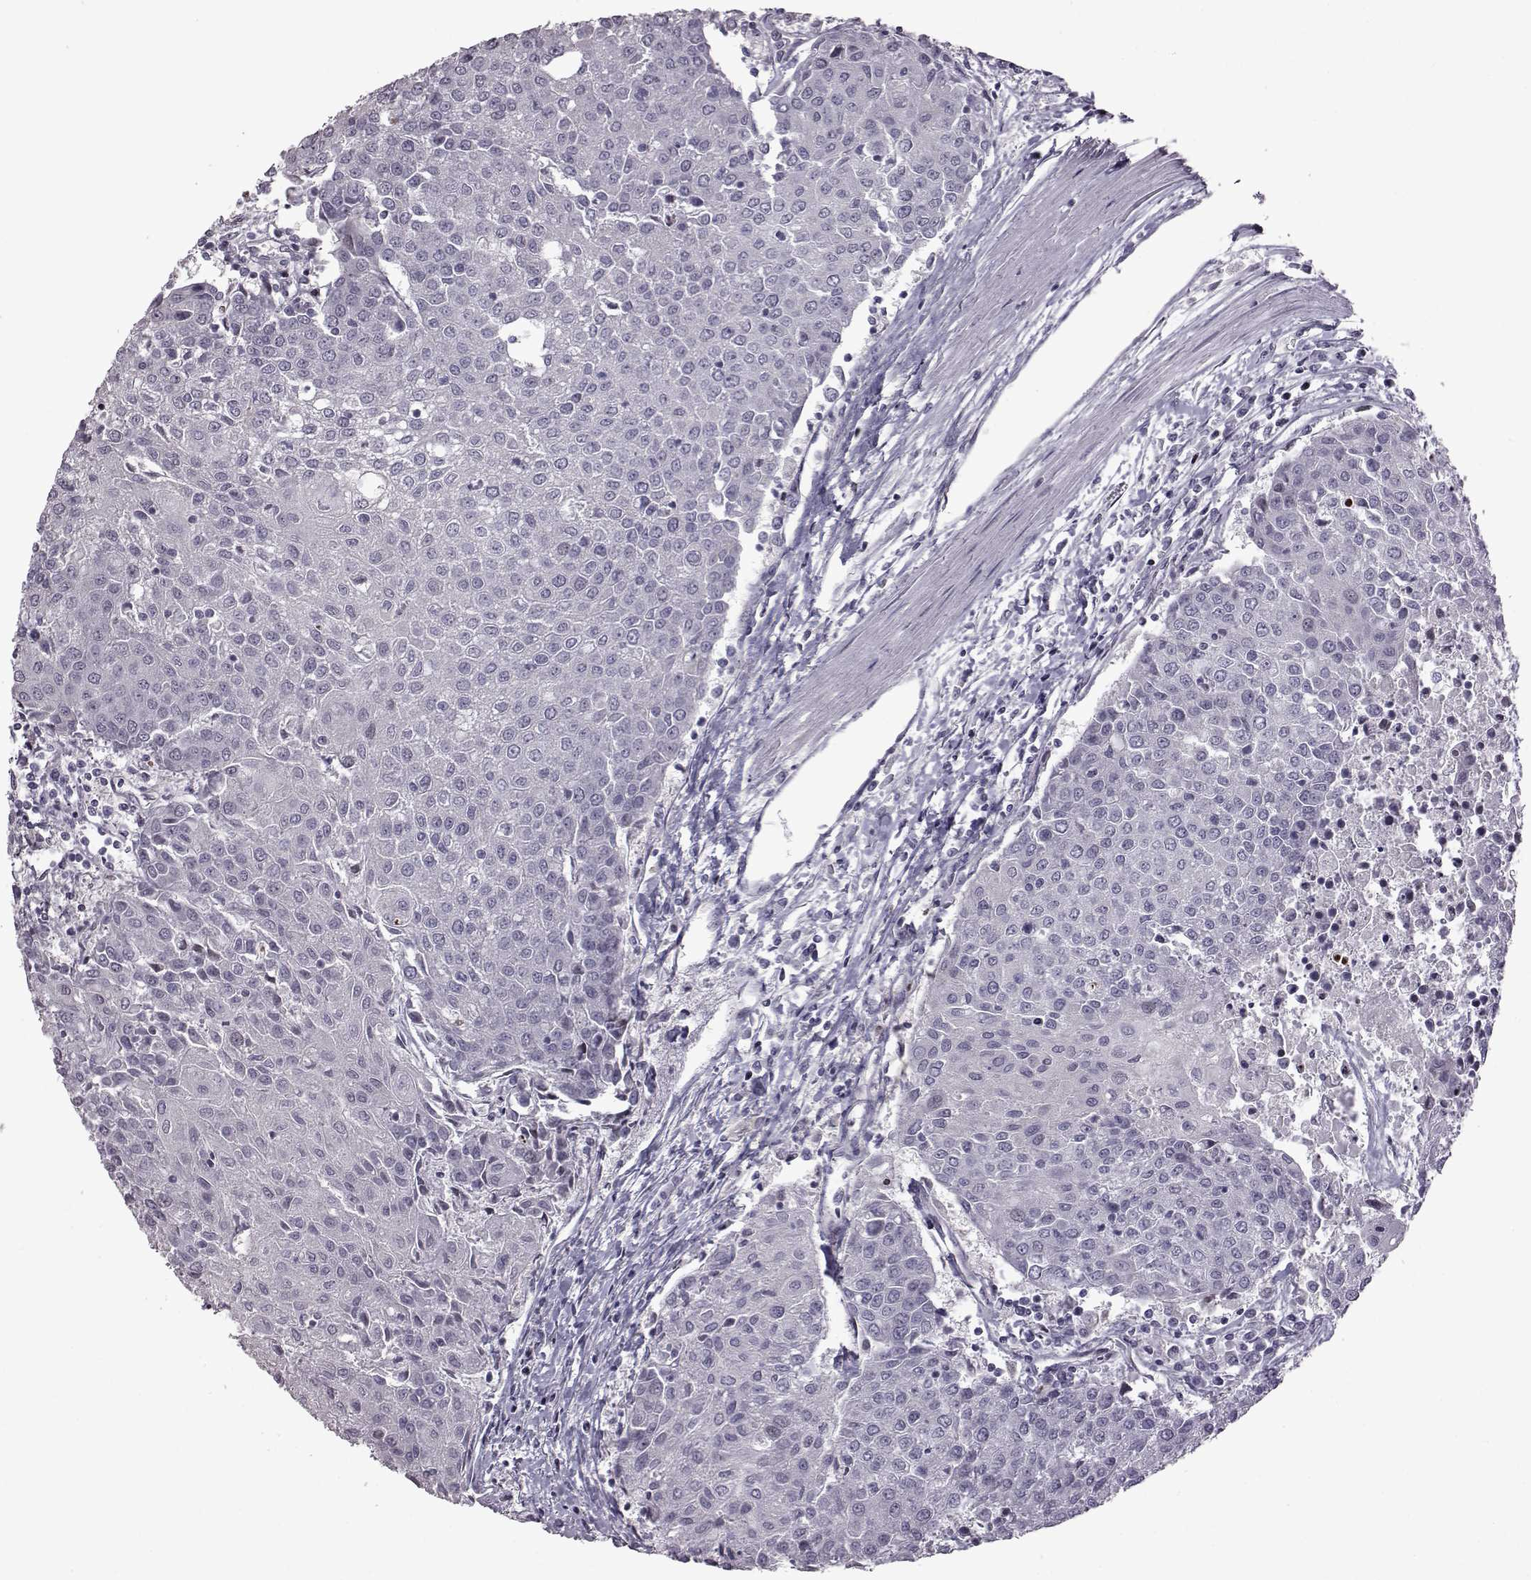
{"staining": {"intensity": "negative", "quantity": "none", "location": "none"}, "tissue": "urothelial cancer", "cell_type": "Tumor cells", "image_type": "cancer", "snomed": [{"axis": "morphology", "description": "Urothelial carcinoma, High grade"}, {"axis": "topography", "description": "Urinary bladder"}], "caption": "Tumor cells are negative for brown protein staining in urothelial cancer.", "gene": "GAL", "patient": {"sex": "female", "age": 85}}